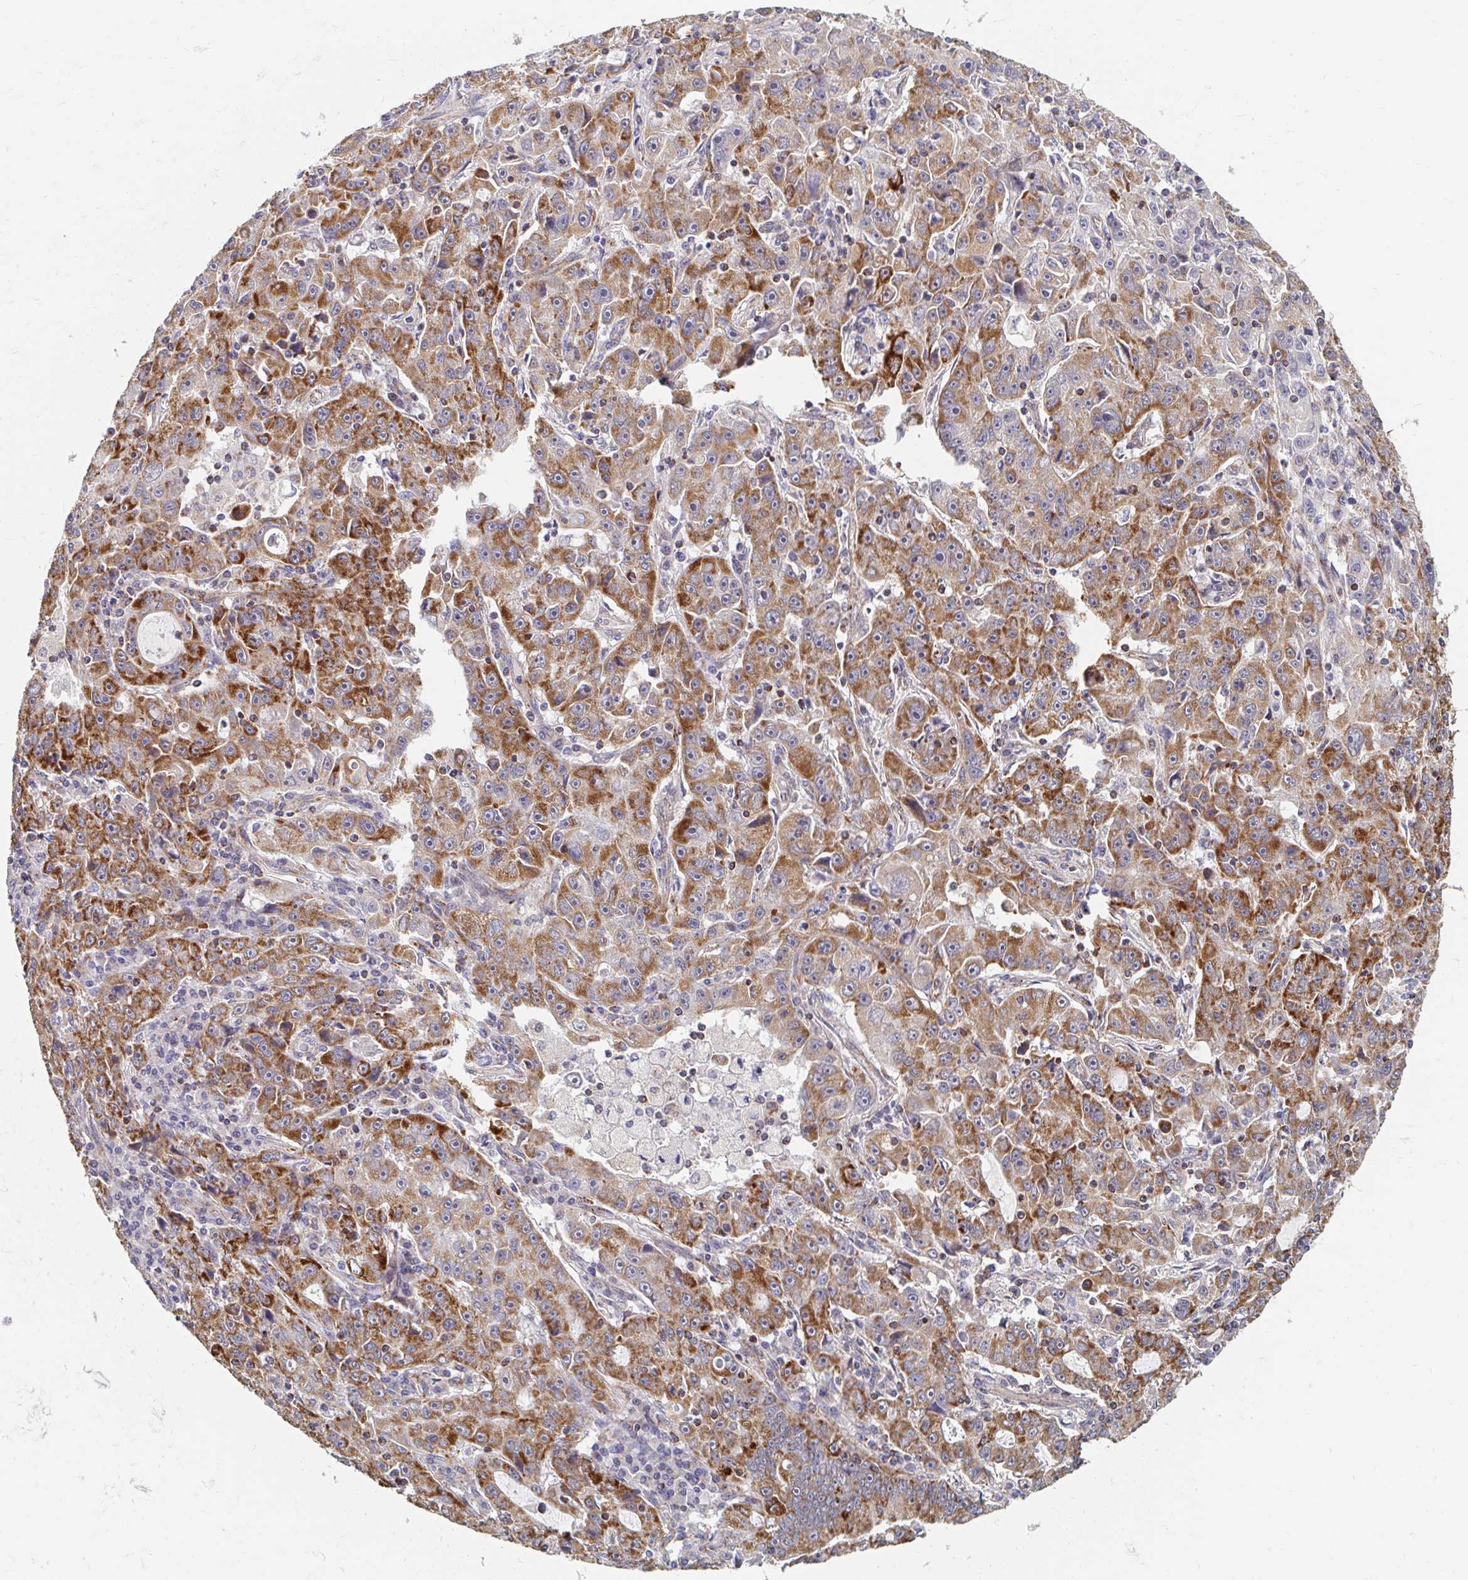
{"staining": {"intensity": "moderate", "quantity": "25%-75%", "location": "cytoplasmic/membranous"}, "tissue": "lung cancer", "cell_type": "Tumor cells", "image_type": "cancer", "snomed": [{"axis": "morphology", "description": "Normal morphology"}, {"axis": "morphology", "description": "Adenocarcinoma, NOS"}, {"axis": "topography", "description": "Lymph node"}, {"axis": "topography", "description": "Lung"}], "caption": "Adenocarcinoma (lung) stained with DAB (3,3'-diaminobenzidine) immunohistochemistry displays medium levels of moderate cytoplasmic/membranous expression in approximately 25%-75% of tumor cells.", "gene": "MAVS", "patient": {"sex": "female", "age": 57}}